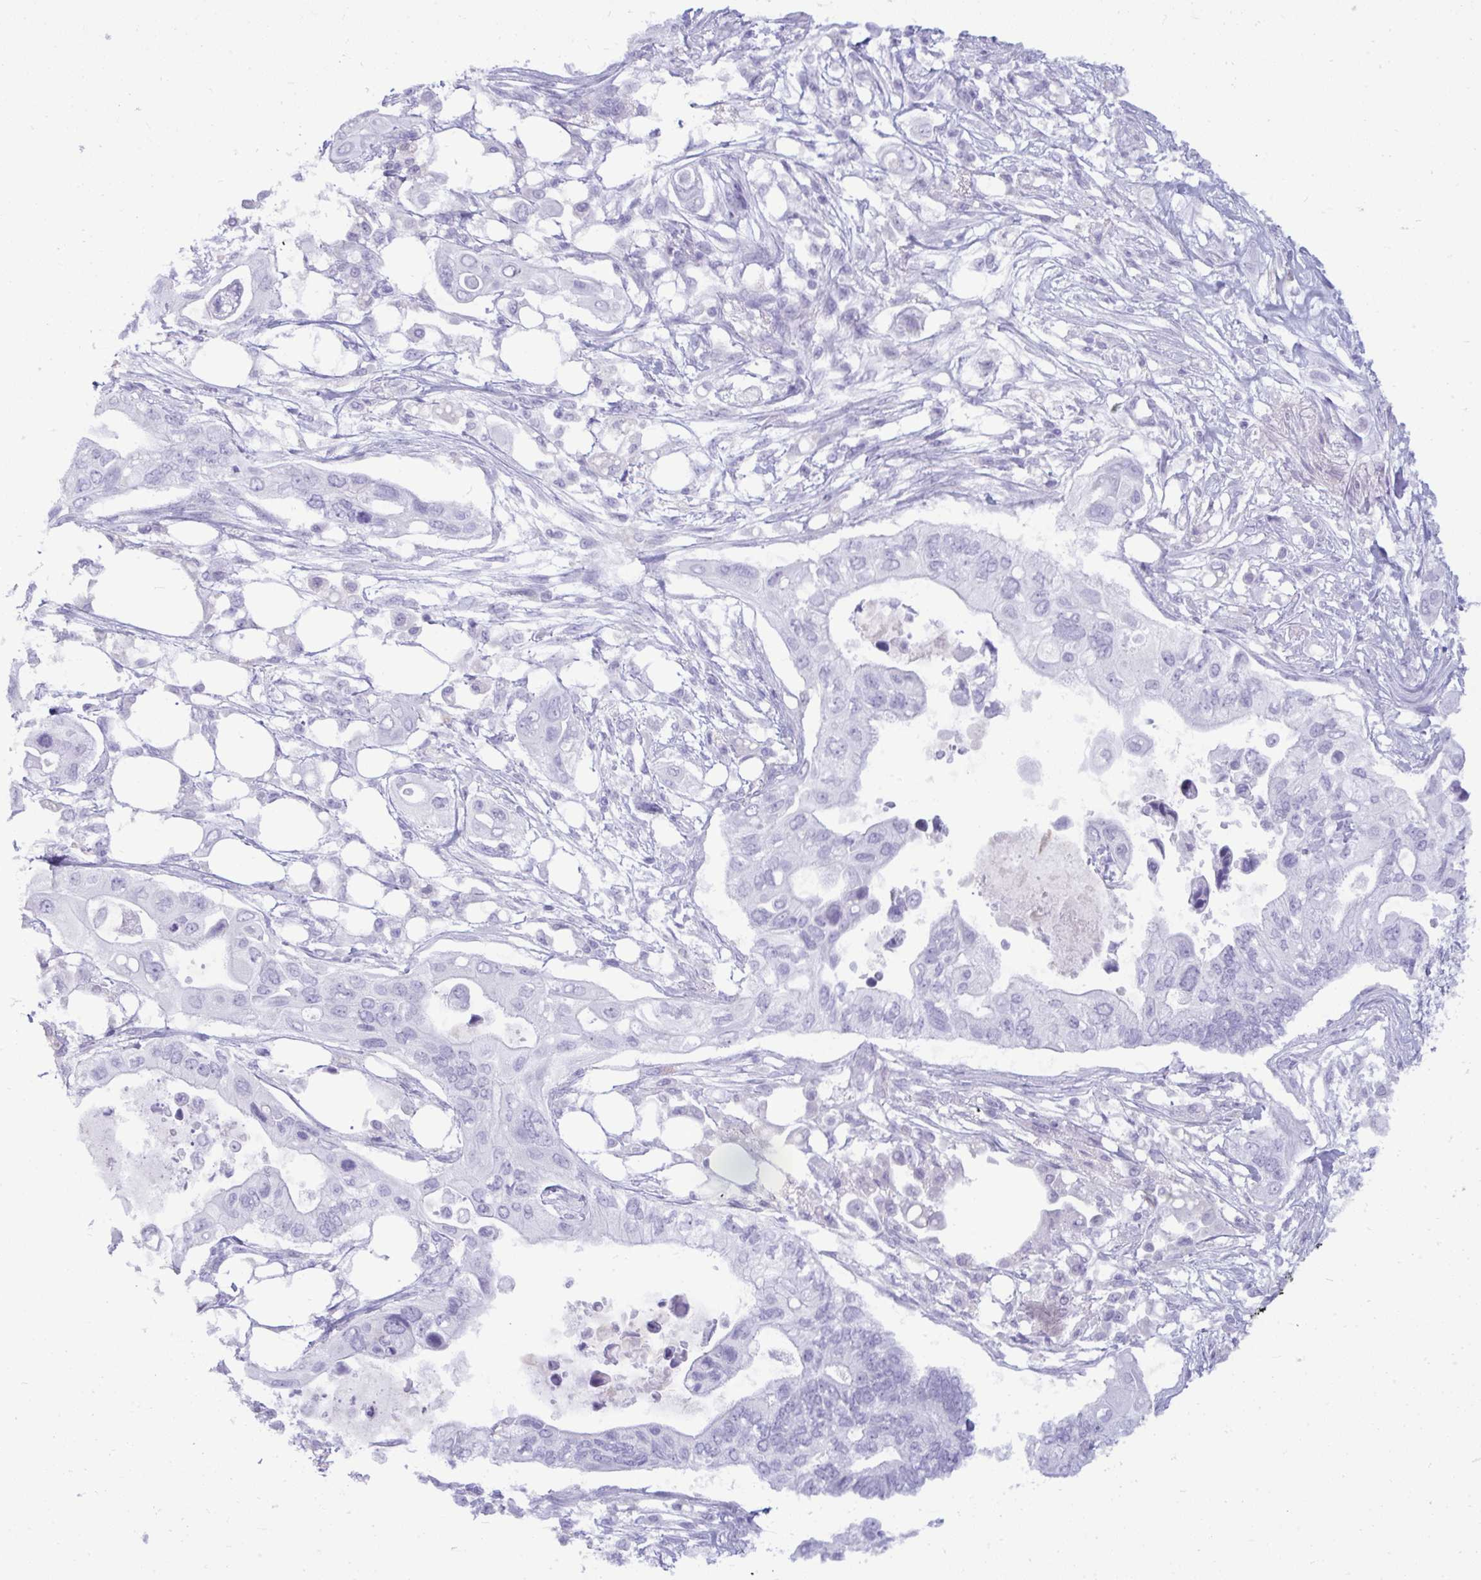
{"staining": {"intensity": "negative", "quantity": "none", "location": "none"}, "tissue": "pancreatic cancer", "cell_type": "Tumor cells", "image_type": "cancer", "snomed": [{"axis": "morphology", "description": "Adenocarcinoma, NOS"}, {"axis": "topography", "description": "Pancreas"}], "caption": "The image demonstrates no staining of tumor cells in pancreatic cancer (adenocarcinoma).", "gene": "ANKRD60", "patient": {"sex": "female", "age": 63}}